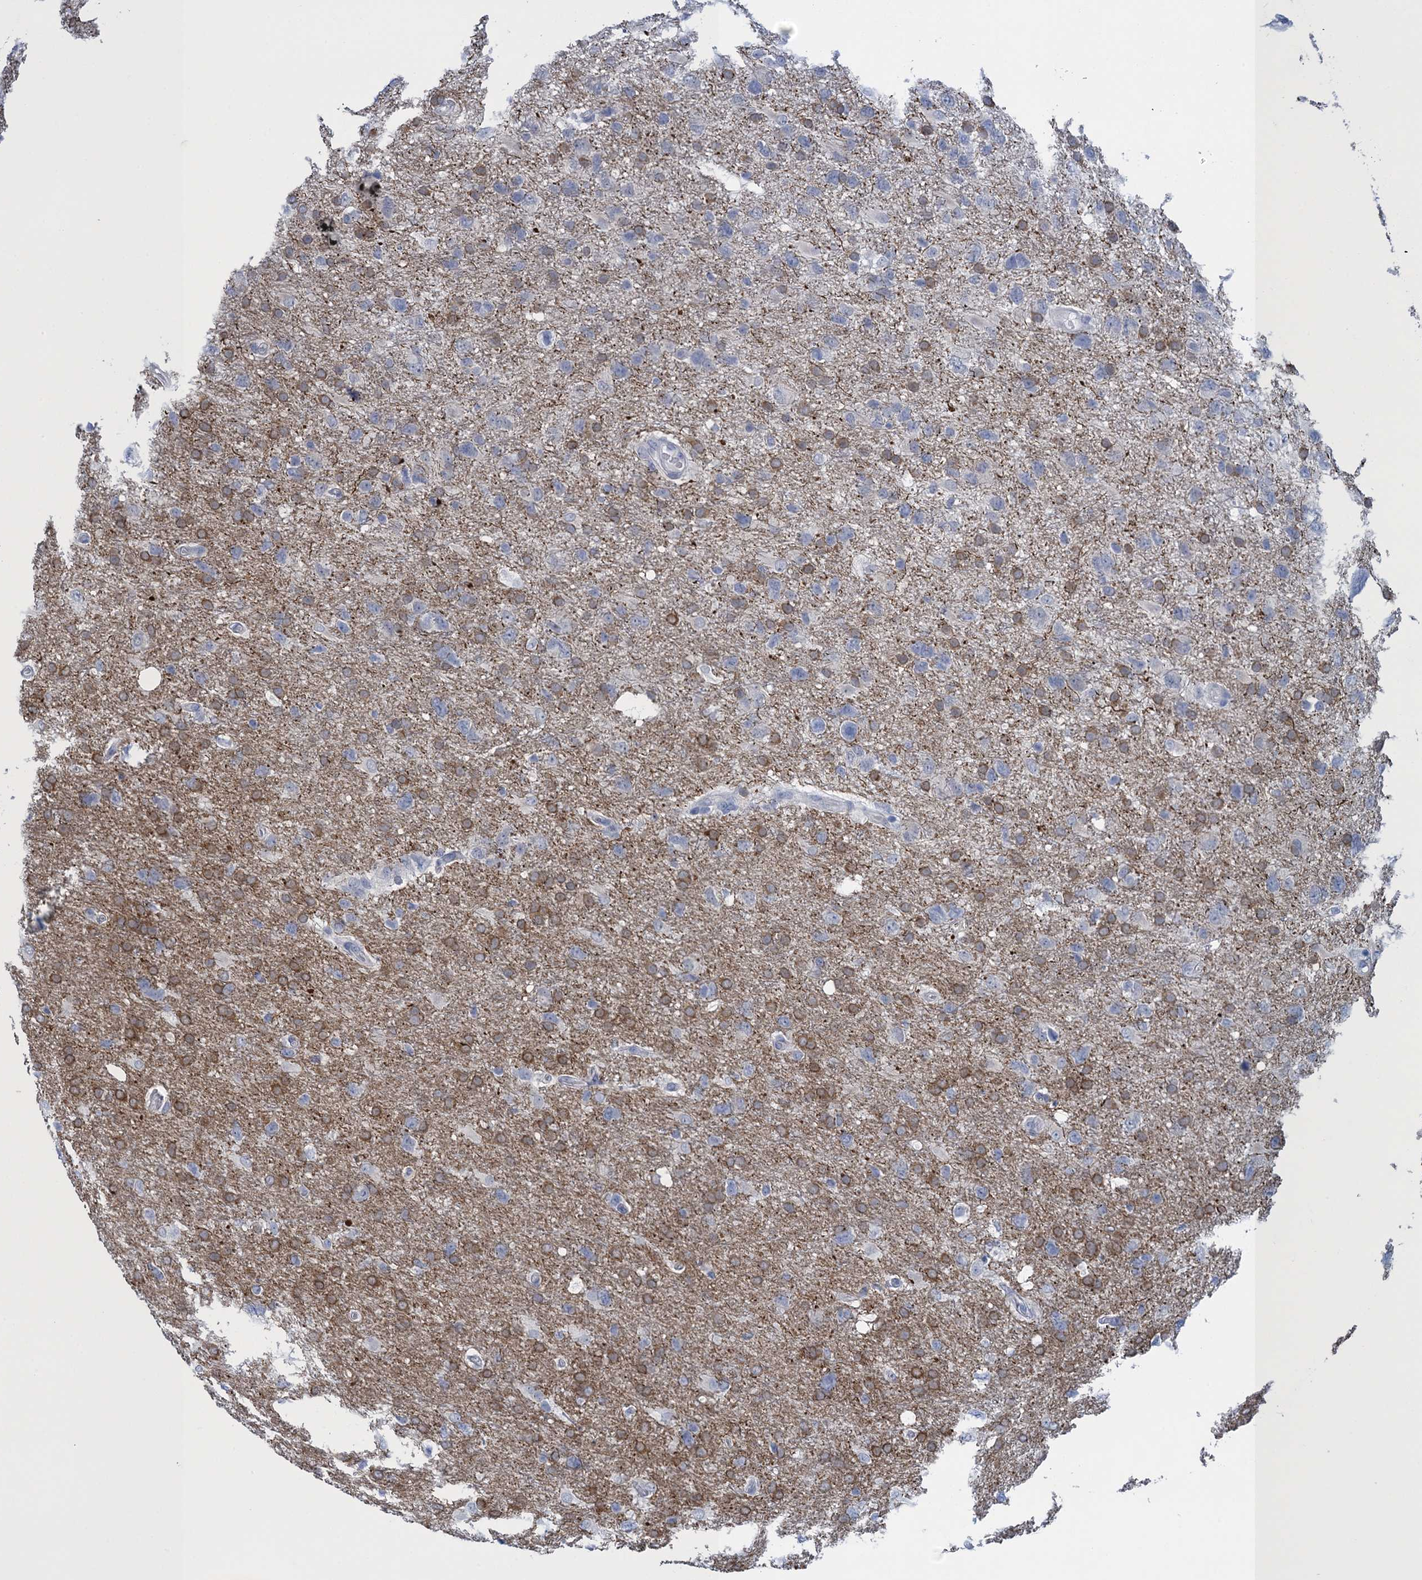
{"staining": {"intensity": "moderate", "quantity": "25%-75%", "location": "cytoplasmic/membranous"}, "tissue": "glioma", "cell_type": "Tumor cells", "image_type": "cancer", "snomed": [{"axis": "morphology", "description": "Glioma, malignant, High grade"}, {"axis": "topography", "description": "Brain"}], "caption": "The micrograph exhibits staining of malignant high-grade glioma, revealing moderate cytoplasmic/membranous protein positivity (brown color) within tumor cells.", "gene": "SCEL", "patient": {"sex": "male", "age": 61}}